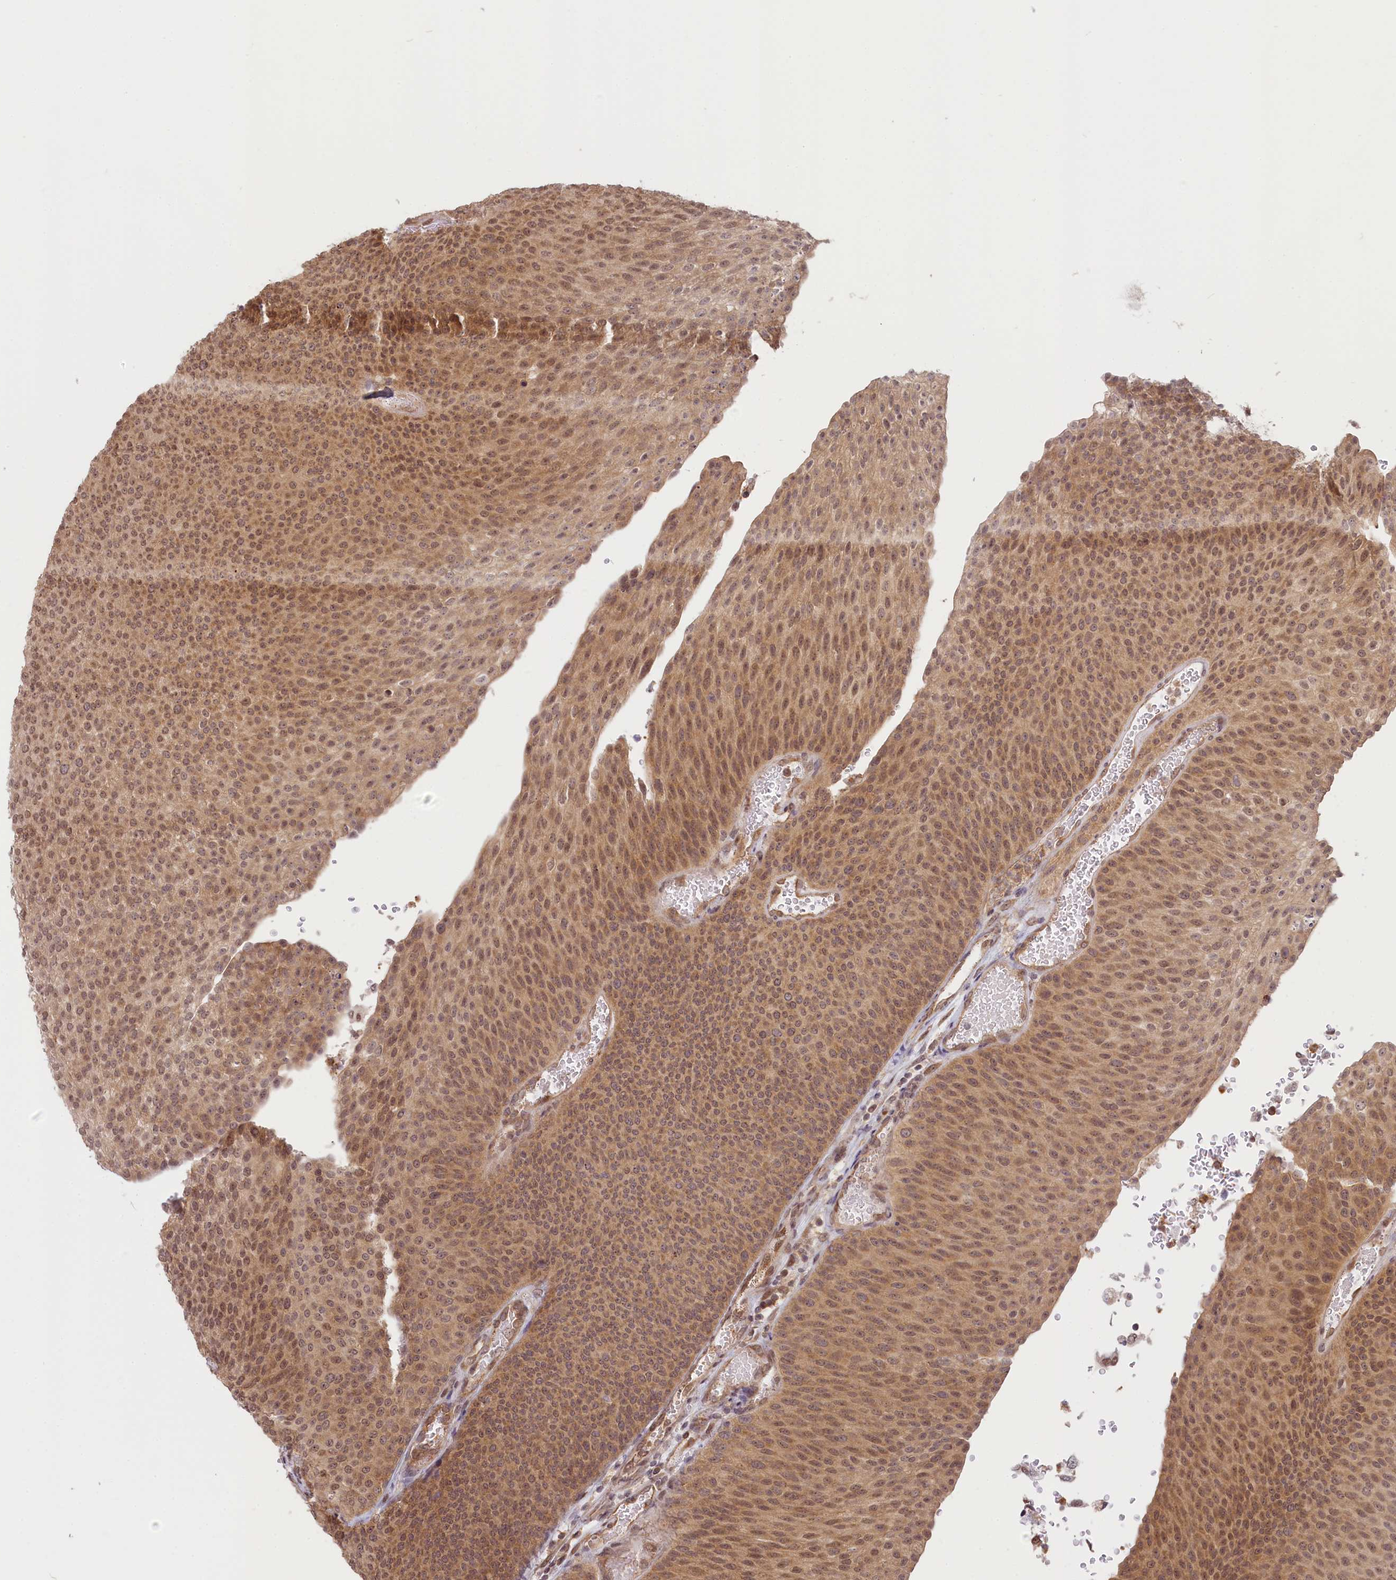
{"staining": {"intensity": "moderate", "quantity": ">75%", "location": "cytoplasmic/membranous,nuclear"}, "tissue": "urothelial cancer", "cell_type": "Tumor cells", "image_type": "cancer", "snomed": [{"axis": "morphology", "description": "Urothelial carcinoma, High grade"}, {"axis": "topography", "description": "Urinary bladder"}], "caption": "IHC image of neoplastic tissue: human high-grade urothelial carcinoma stained using immunohistochemistry displays medium levels of moderate protein expression localized specifically in the cytoplasmic/membranous and nuclear of tumor cells, appearing as a cytoplasmic/membranous and nuclear brown color.", "gene": "C19orf44", "patient": {"sex": "female", "age": 79}}